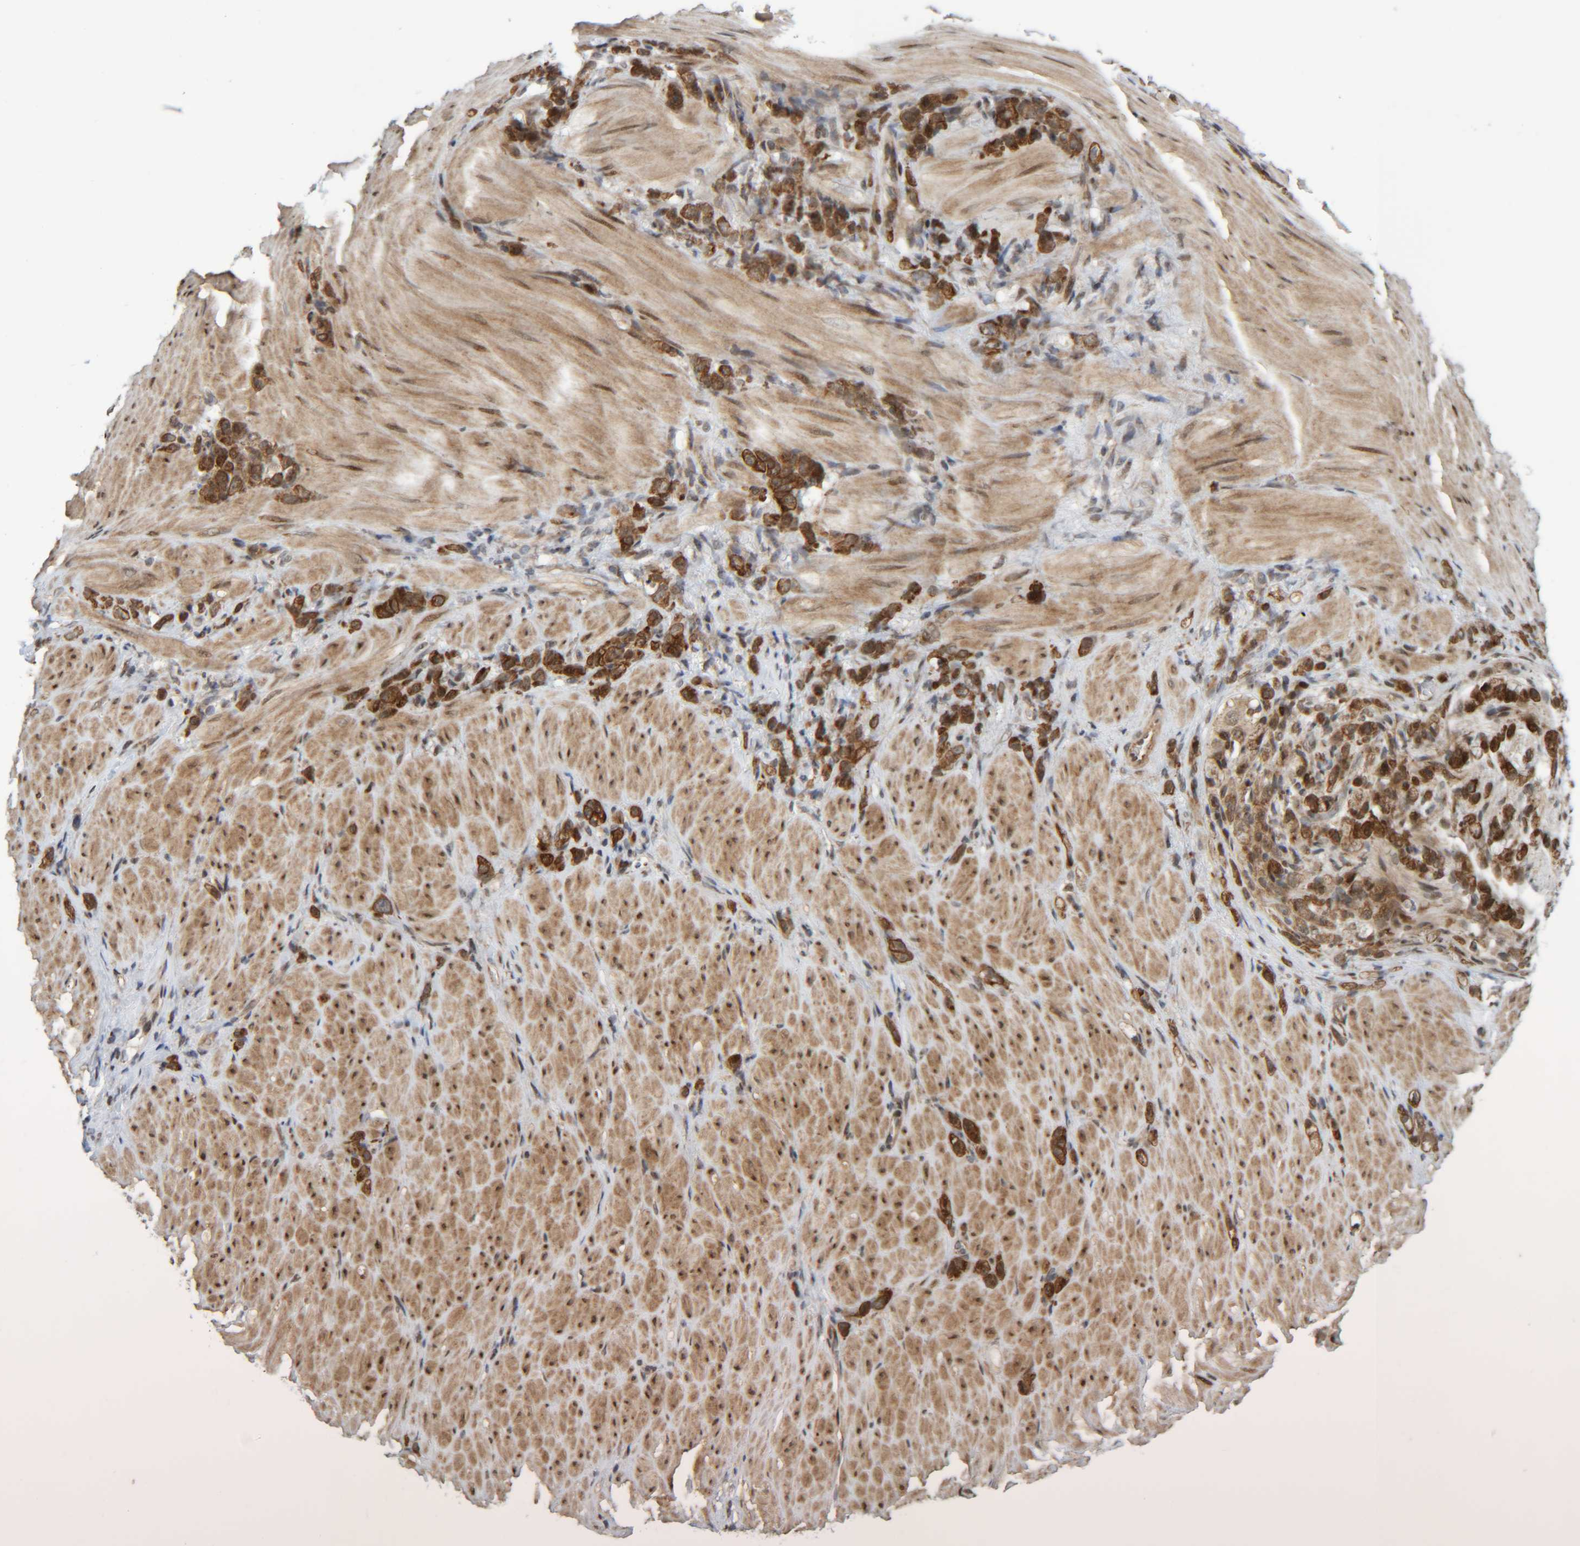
{"staining": {"intensity": "strong", "quantity": ">75%", "location": "cytoplasmic/membranous"}, "tissue": "stomach cancer", "cell_type": "Tumor cells", "image_type": "cancer", "snomed": [{"axis": "morphology", "description": "Normal tissue, NOS"}, {"axis": "morphology", "description": "Adenocarcinoma, NOS"}, {"axis": "topography", "description": "Stomach"}], "caption": "The histopathology image displays a brown stain indicating the presence of a protein in the cytoplasmic/membranous of tumor cells in stomach cancer.", "gene": "CCDC57", "patient": {"sex": "male", "age": 82}}